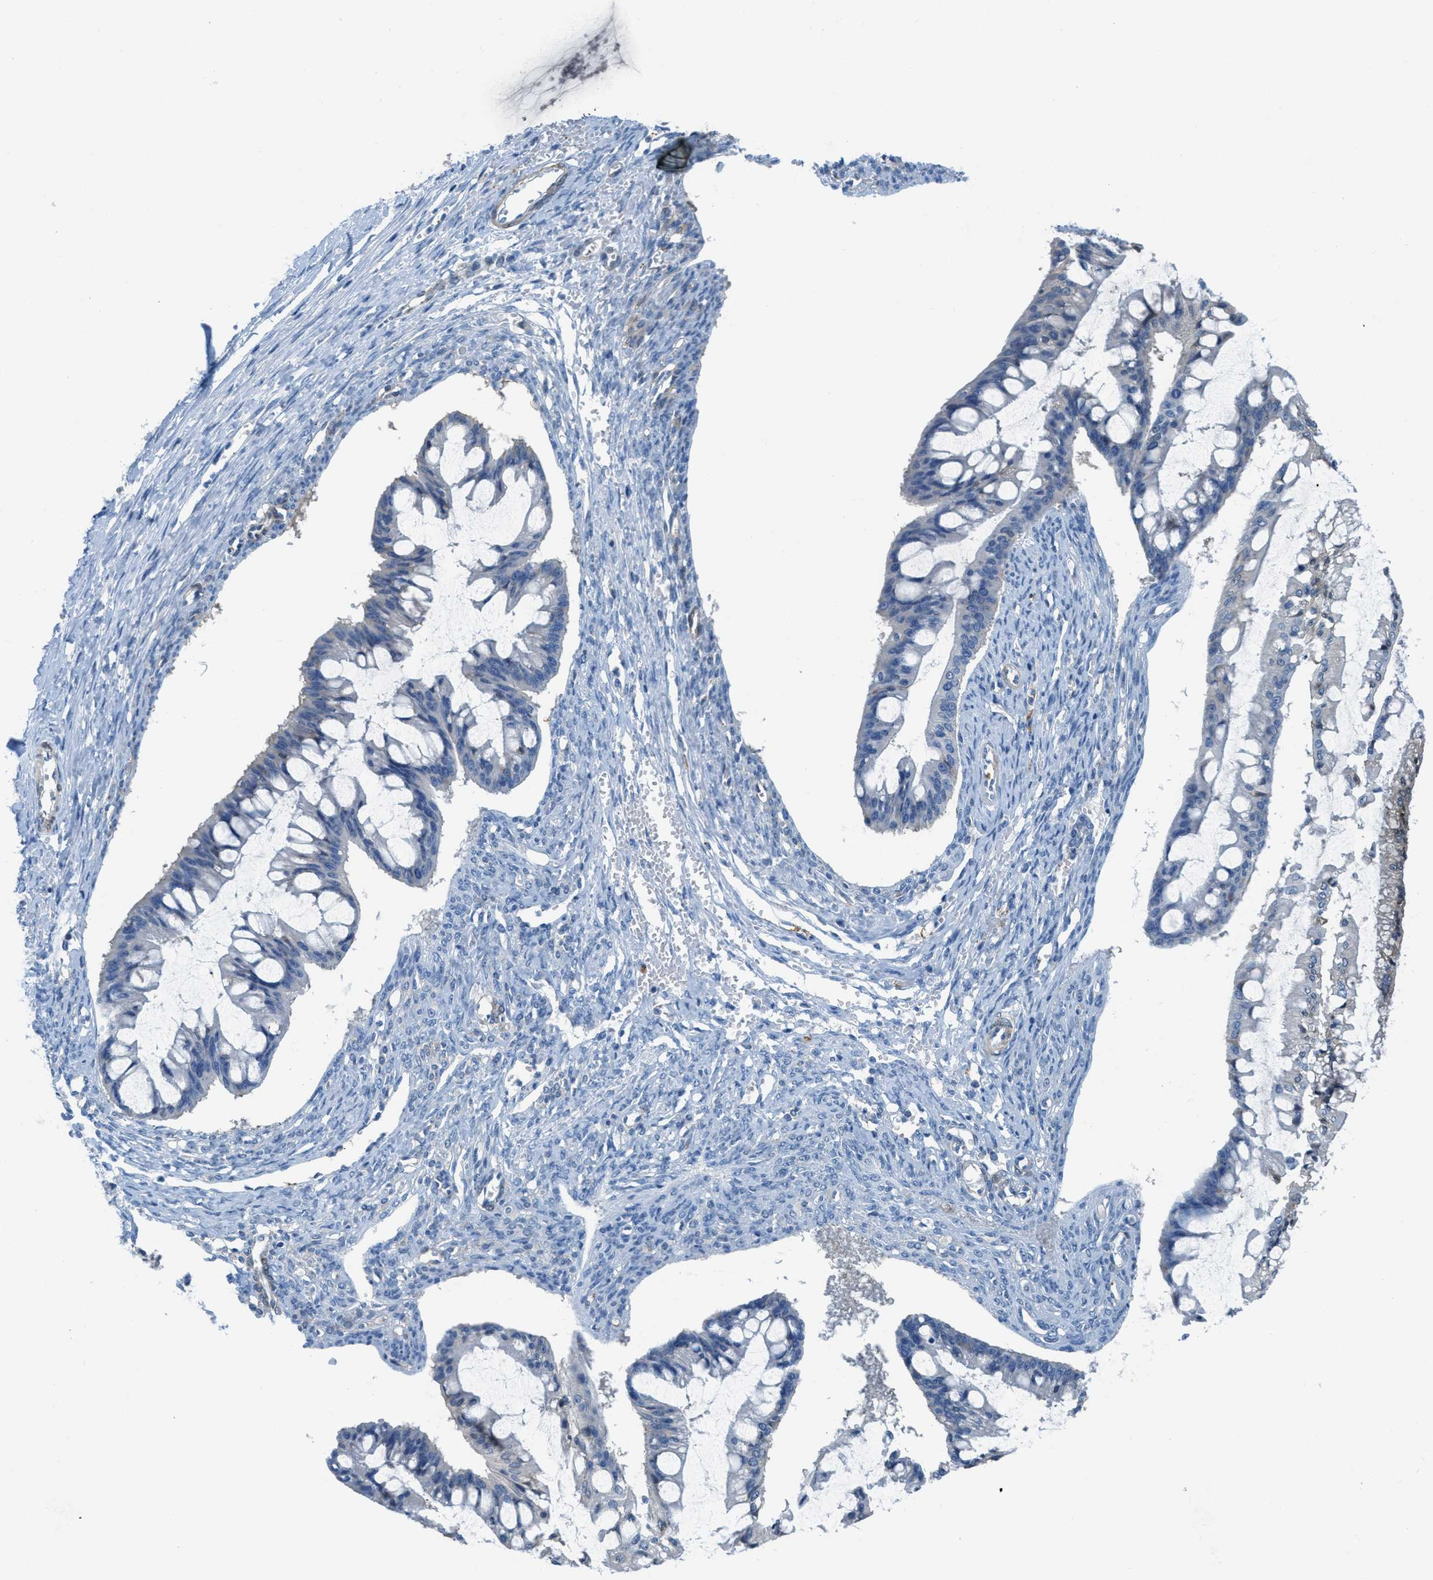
{"staining": {"intensity": "negative", "quantity": "none", "location": "none"}, "tissue": "ovarian cancer", "cell_type": "Tumor cells", "image_type": "cancer", "snomed": [{"axis": "morphology", "description": "Cystadenocarcinoma, mucinous, NOS"}, {"axis": "topography", "description": "Ovary"}], "caption": "This is an immunohistochemistry micrograph of ovarian mucinous cystadenocarcinoma. There is no staining in tumor cells.", "gene": "MAPRE2", "patient": {"sex": "female", "age": 73}}